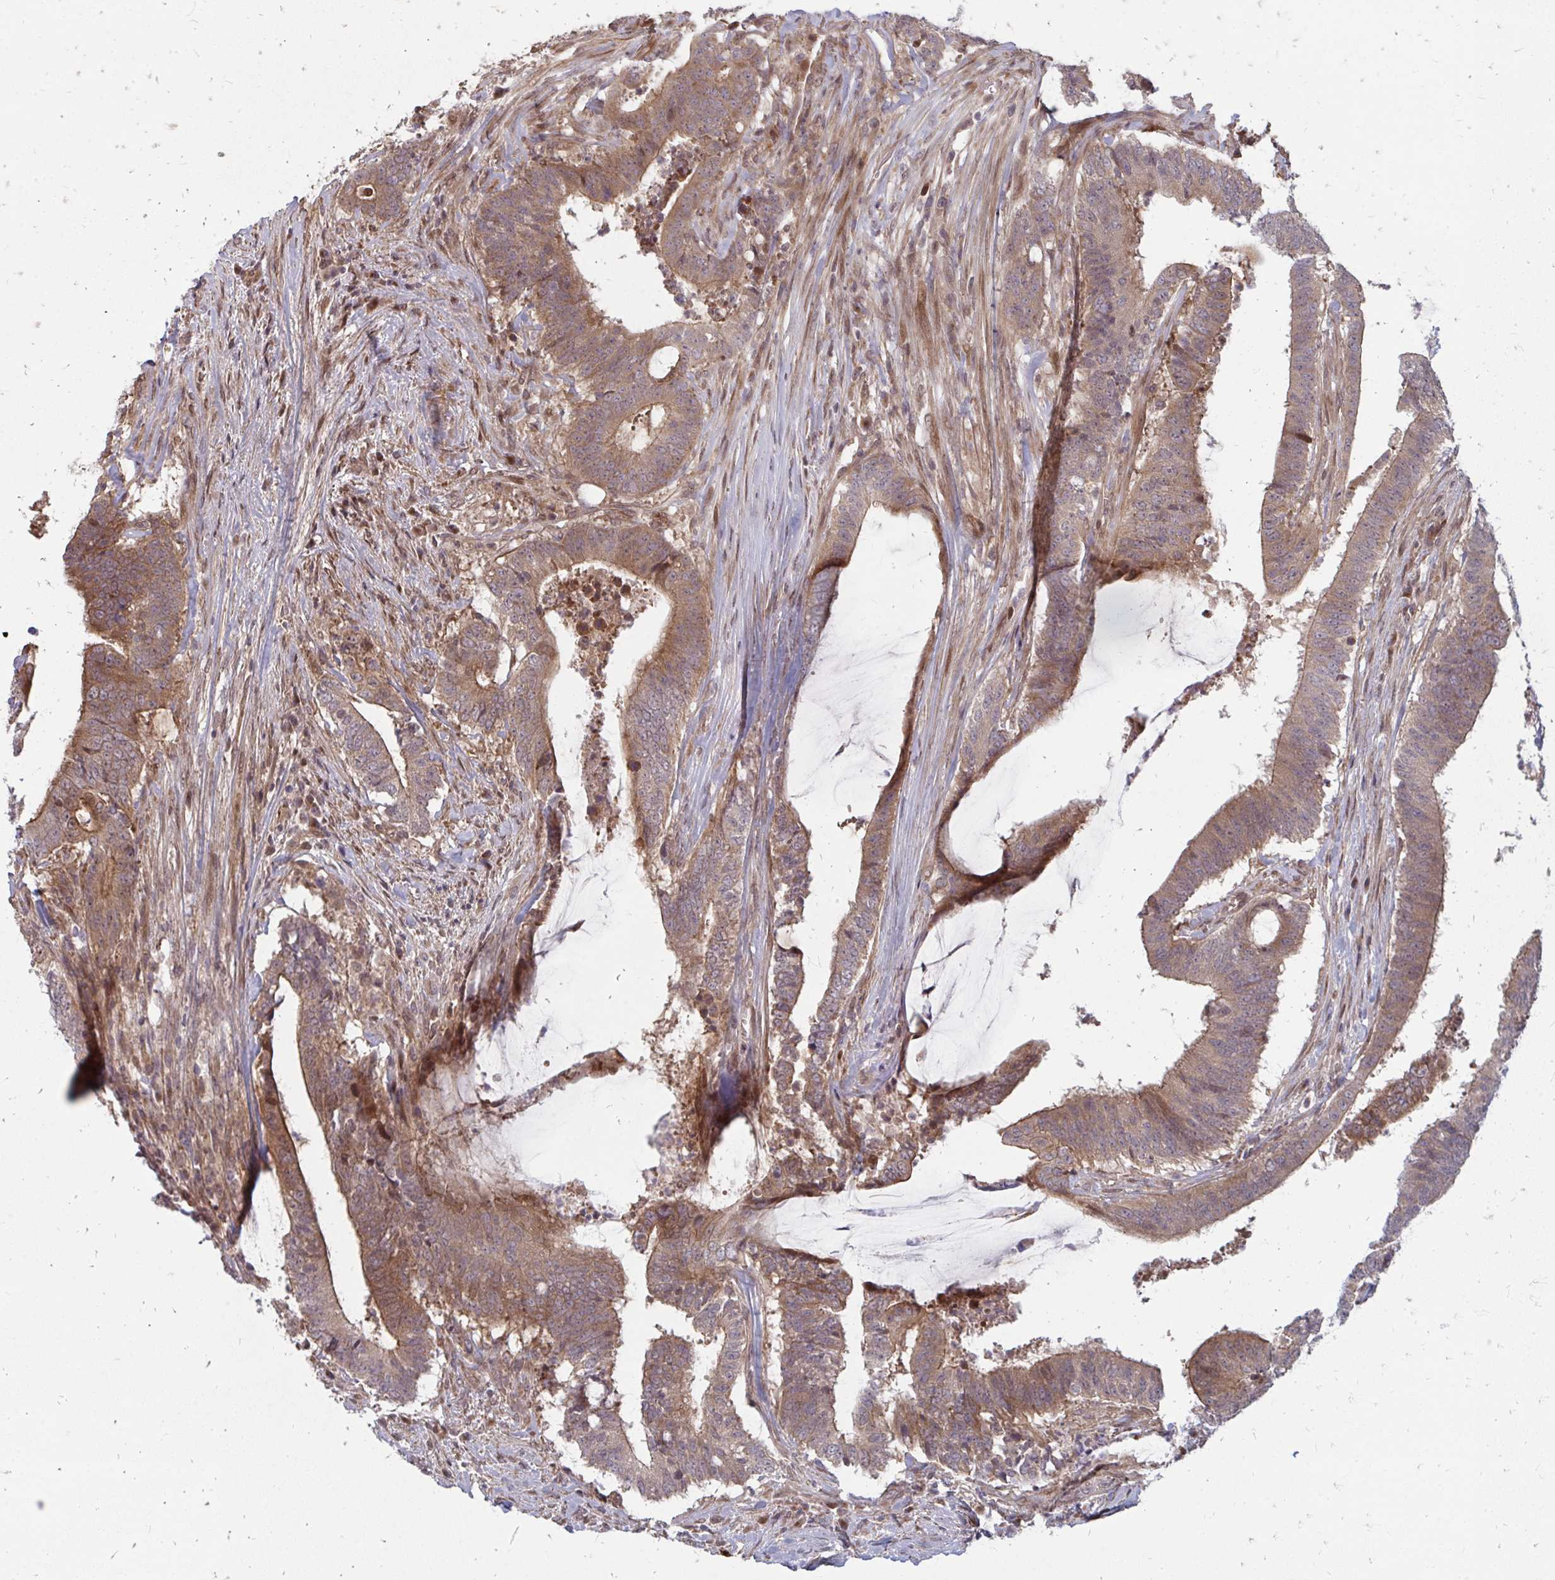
{"staining": {"intensity": "moderate", "quantity": ">75%", "location": "cytoplasmic/membranous"}, "tissue": "colorectal cancer", "cell_type": "Tumor cells", "image_type": "cancer", "snomed": [{"axis": "morphology", "description": "Adenocarcinoma, NOS"}, {"axis": "topography", "description": "Colon"}], "caption": "Adenocarcinoma (colorectal) stained with immunohistochemistry exhibits moderate cytoplasmic/membranous expression in approximately >75% of tumor cells.", "gene": "ZNF285", "patient": {"sex": "female", "age": 43}}